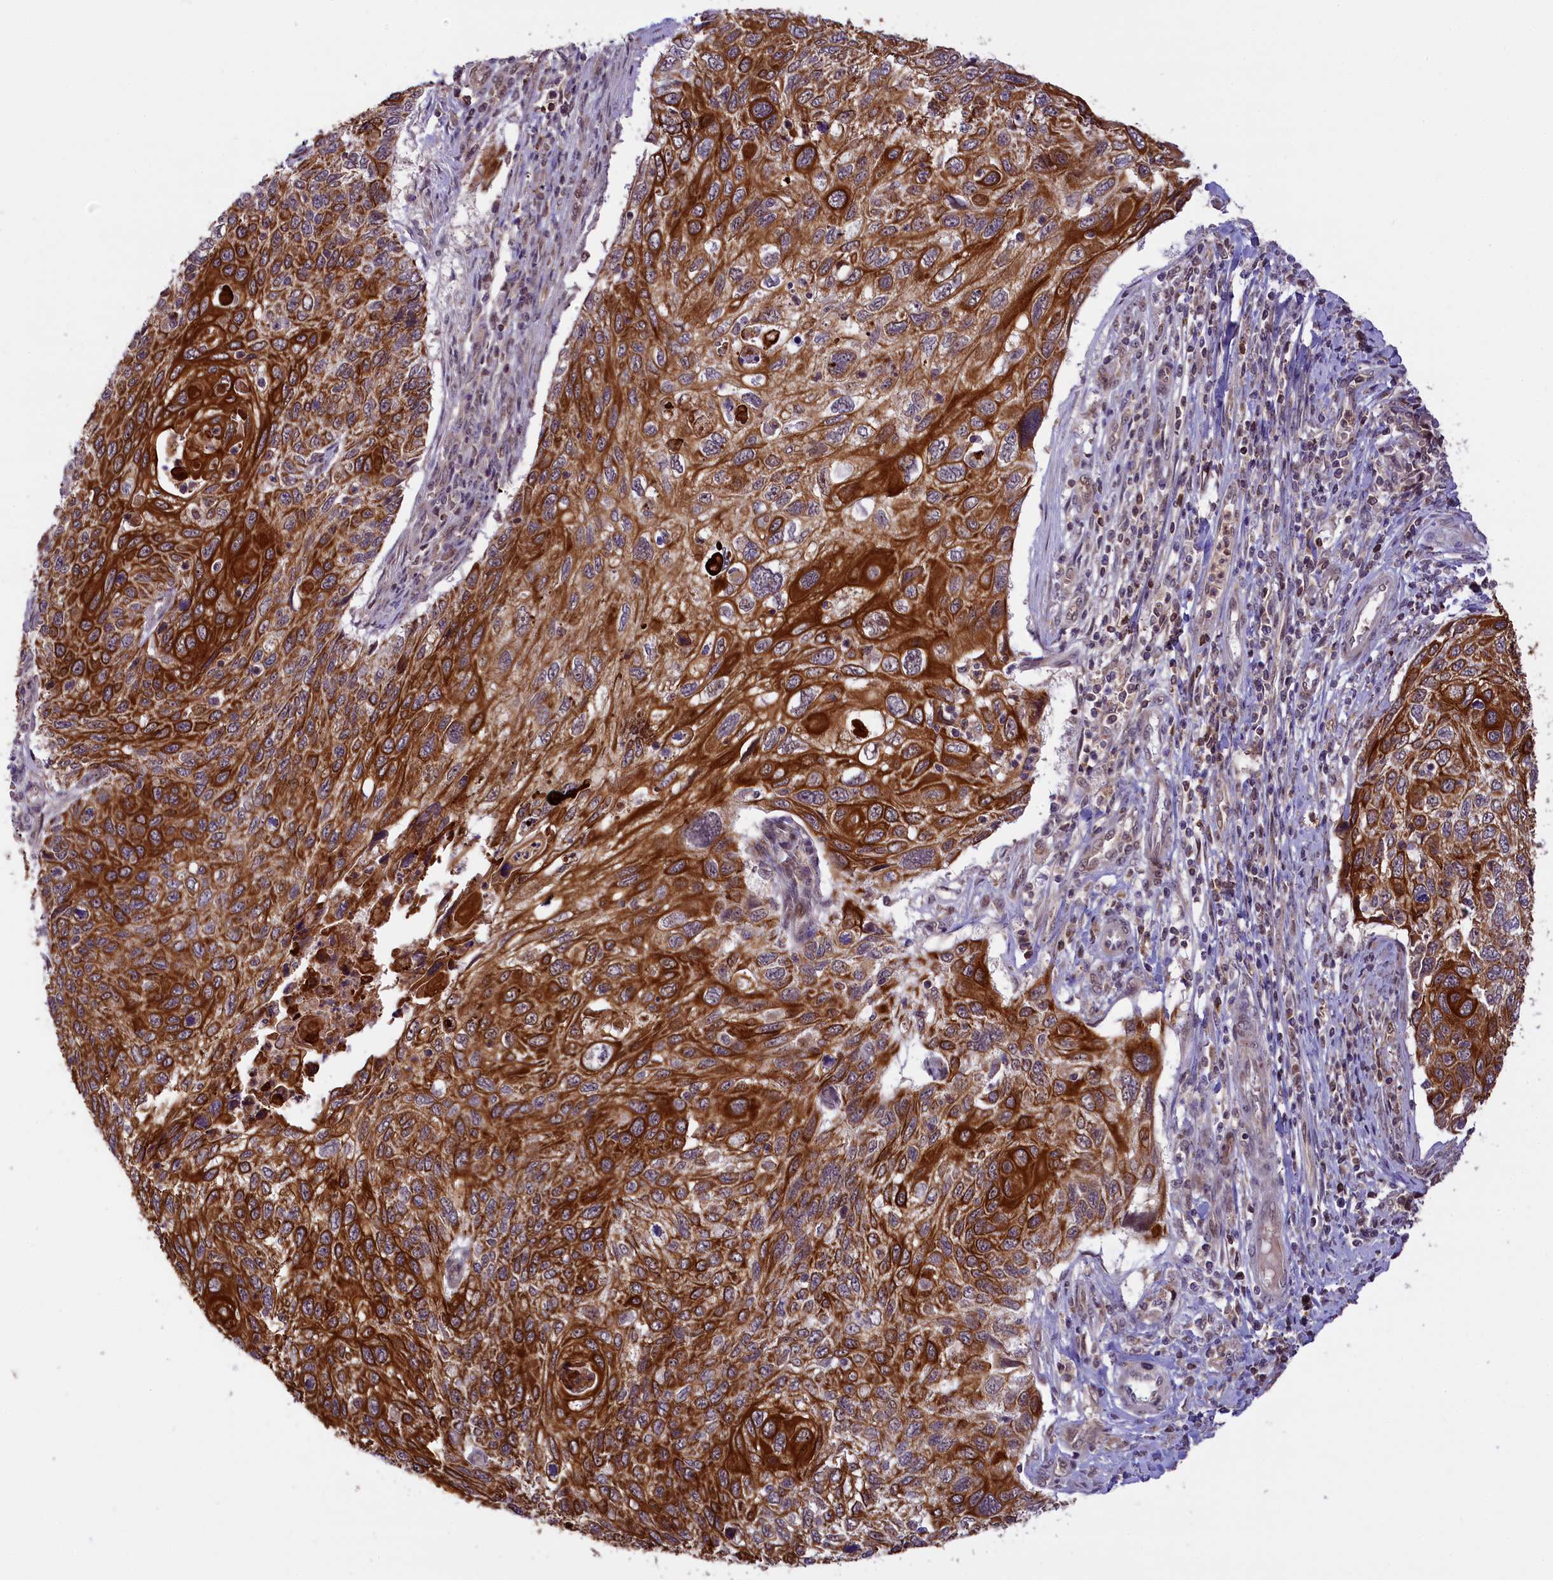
{"staining": {"intensity": "strong", "quantity": ">75%", "location": "cytoplasmic/membranous"}, "tissue": "cervical cancer", "cell_type": "Tumor cells", "image_type": "cancer", "snomed": [{"axis": "morphology", "description": "Squamous cell carcinoma, NOS"}, {"axis": "topography", "description": "Cervix"}], "caption": "An IHC image of neoplastic tissue is shown. Protein staining in brown highlights strong cytoplasmic/membranous positivity in cervical cancer within tumor cells.", "gene": "CARD8", "patient": {"sex": "female", "age": 70}}